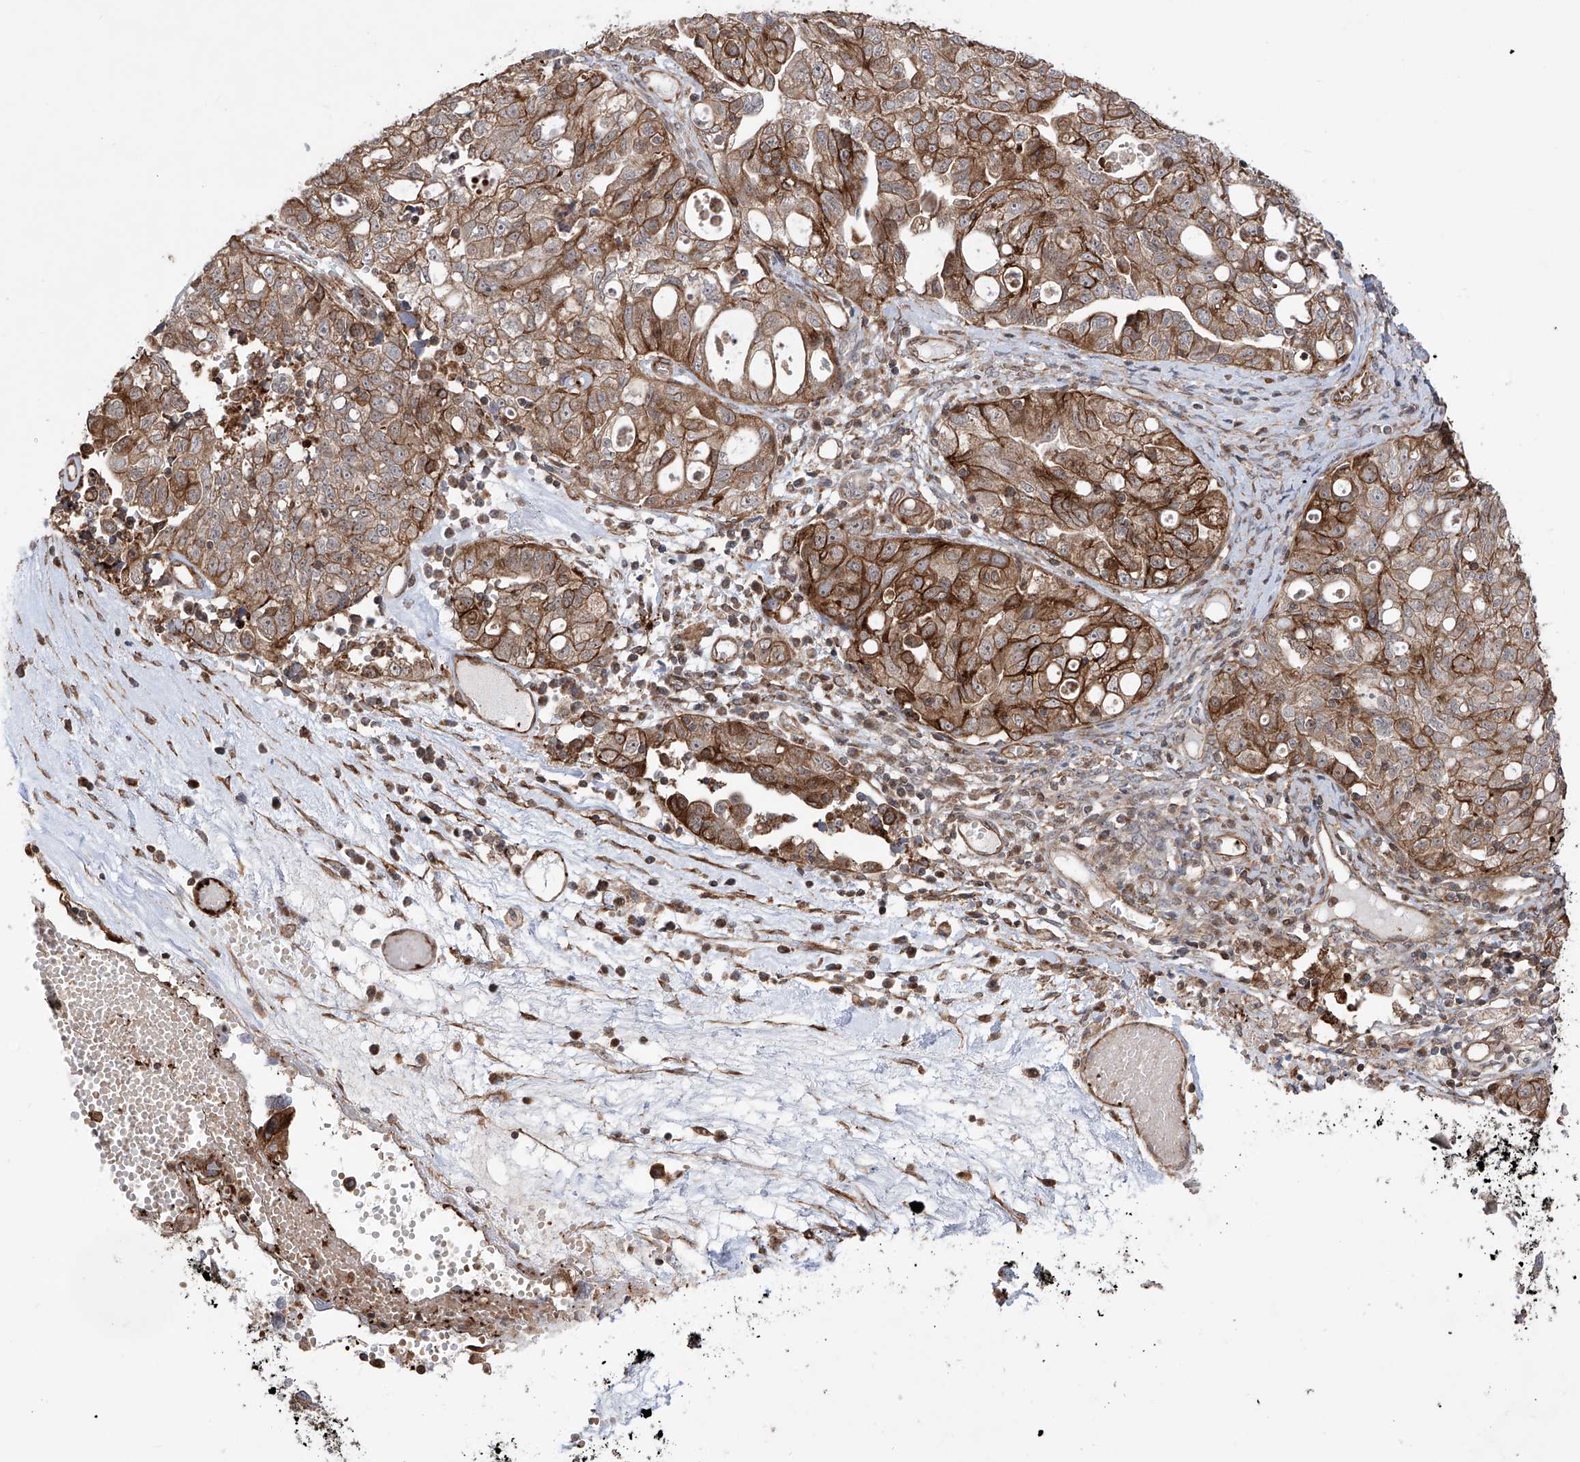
{"staining": {"intensity": "moderate", "quantity": ">75%", "location": "cytoplasmic/membranous"}, "tissue": "ovarian cancer", "cell_type": "Tumor cells", "image_type": "cancer", "snomed": [{"axis": "morphology", "description": "Carcinoma, NOS"}, {"axis": "morphology", "description": "Cystadenocarcinoma, serous, NOS"}, {"axis": "topography", "description": "Ovary"}], "caption": "IHC of ovarian cancer (carcinoma) demonstrates medium levels of moderate cytoplasmic/membranous expression in about >75% of tumor cells.", "gene": "APAF1", "patient": {"sex": "female", "age": 69}}